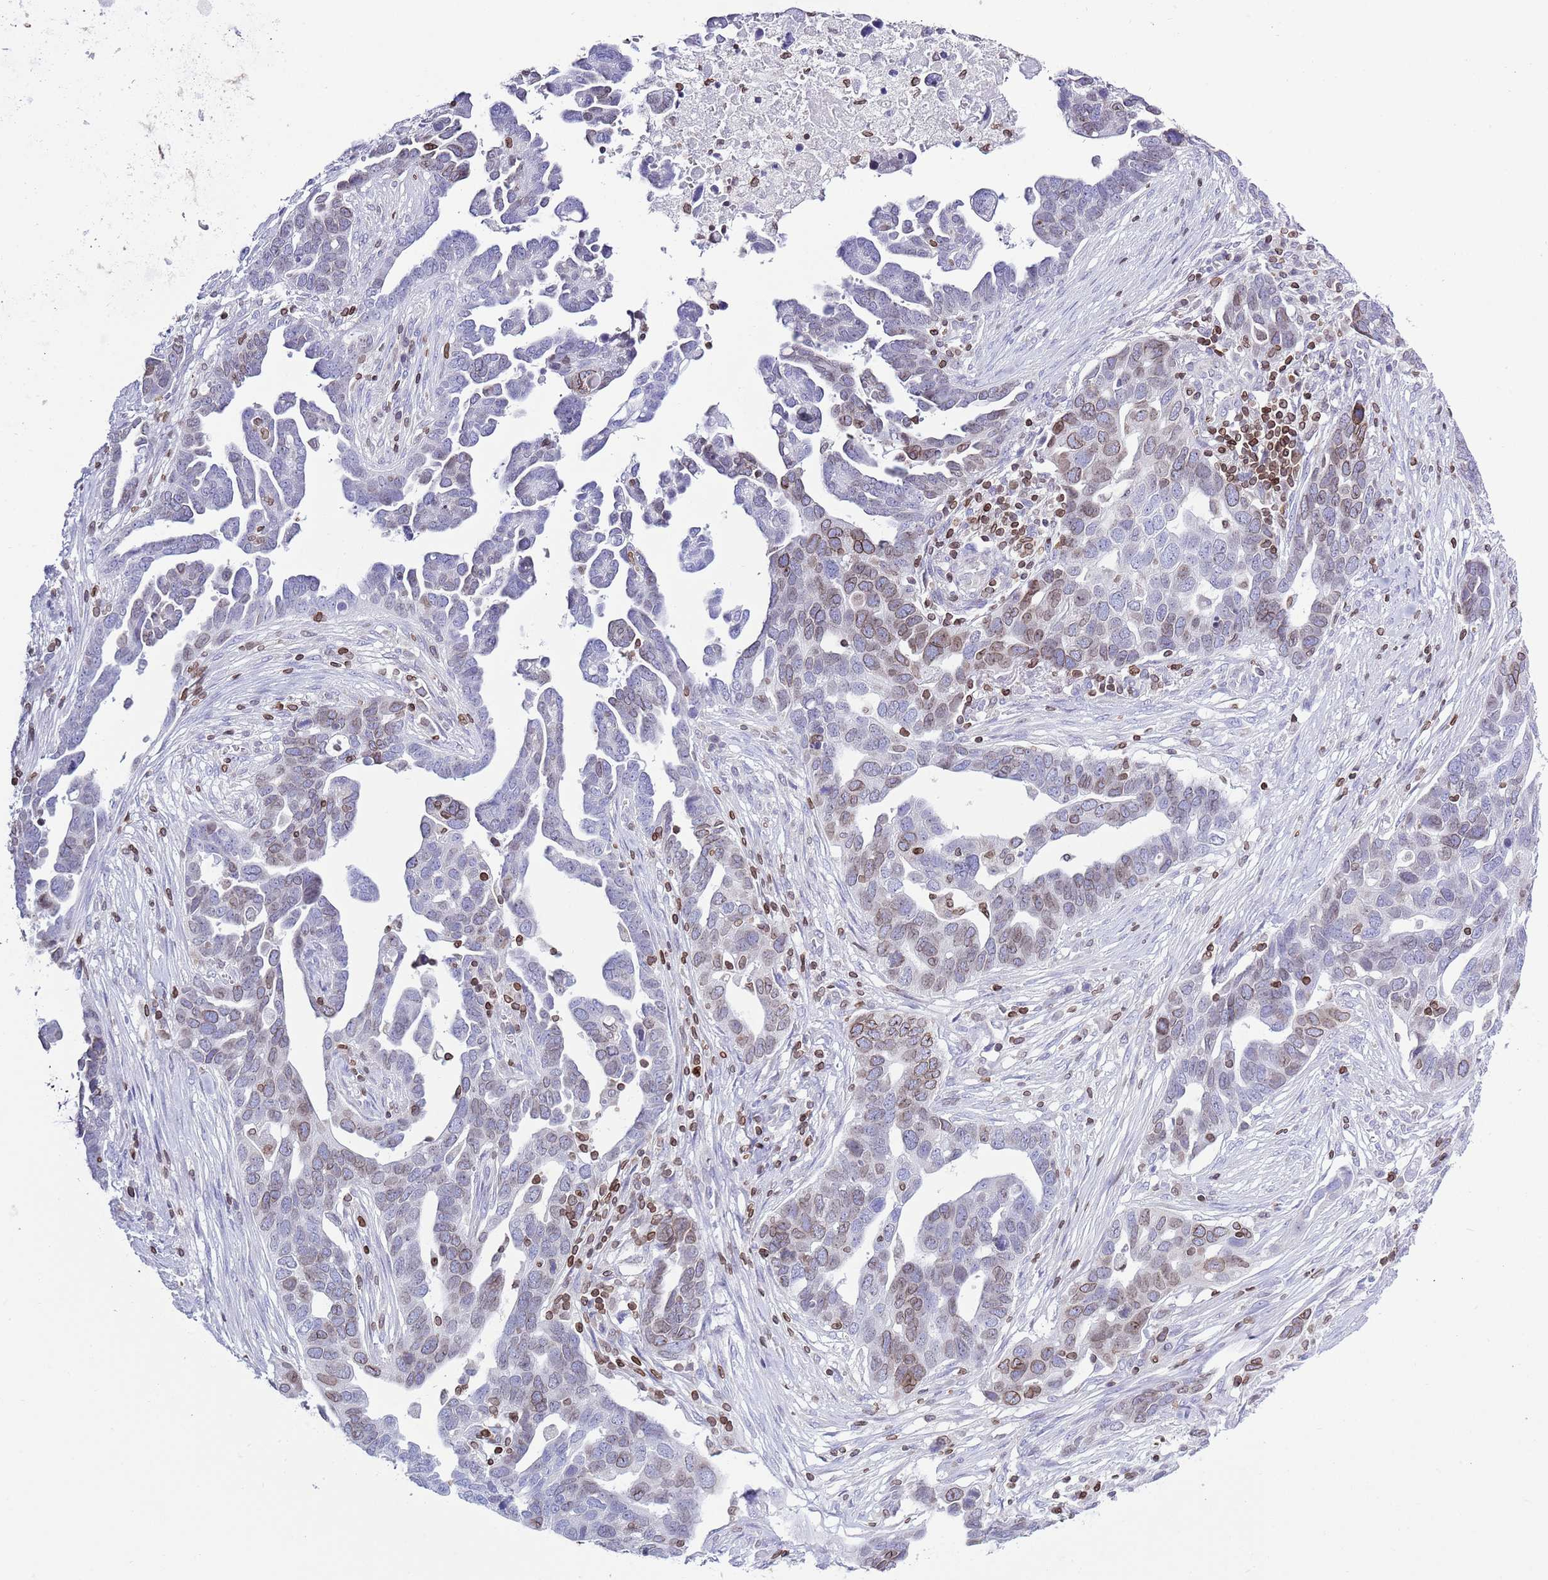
{"staining": {"intensity": "weak", "quantity": "25%-75%", "location": "cytoplasmic/membranous,nuclear"}, "tissue": "ovarian cancer", "cell_type": "Tumor cells", "image_type": "cancer", "snomed": [{"axis": "morphology", "description": "Cystadenocarcinoma, serous, NOS"}, {"axis": "topography", "description": "Ovary"}], "caption": "Ovarian cancer was stained to show a protein in brown. There is low levels of weak cytoplasmic/membranous and nuclear positivity in approximately 25%-75% of tumor cells.", "gene": "LBR", "patient": {"sex": "female", "age": 54}}